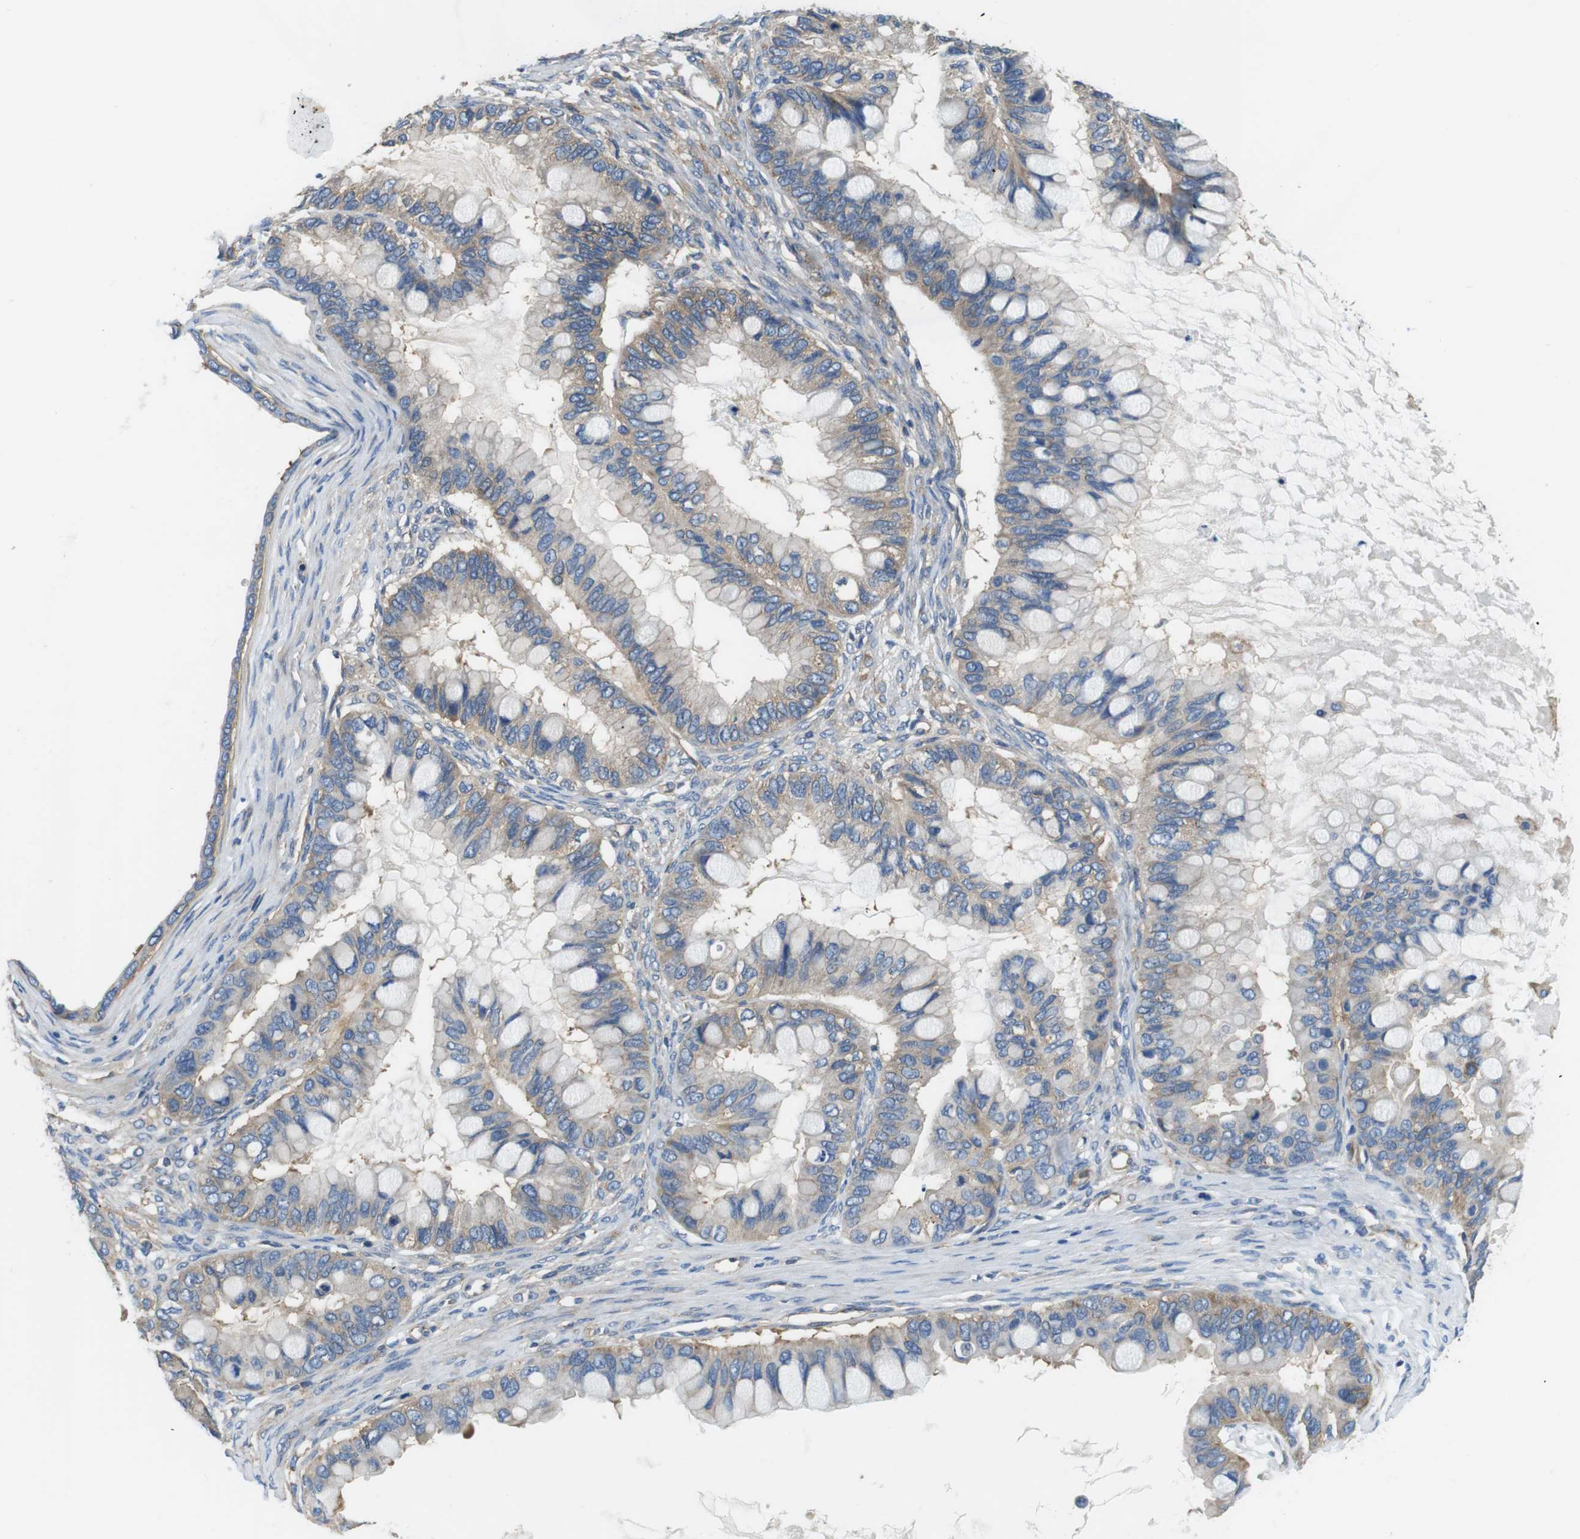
{"staining": {"intensity": "weak", "quantity": ">75%", "location": "cytoplasmic/membranous"}, "tissue": "ovarian cancer", "cell_type": "Tumor cells", "image_type": "cancer", "snomed": [{"axis": "morphology", "description": "Cystadenocarcinoma, mucinous, NOS"}, {"axis": "topography", "description": "Ovary"}], "caption": "High-power microscopy captured an IHC image of mucinous cystadenocarcinoma (ovarian), revealing weak cytoplasmic/membranous expression in about >75% of tumor cells.", "gene": "DENND4C", "patient": {"sex": "female", "age": 80}}